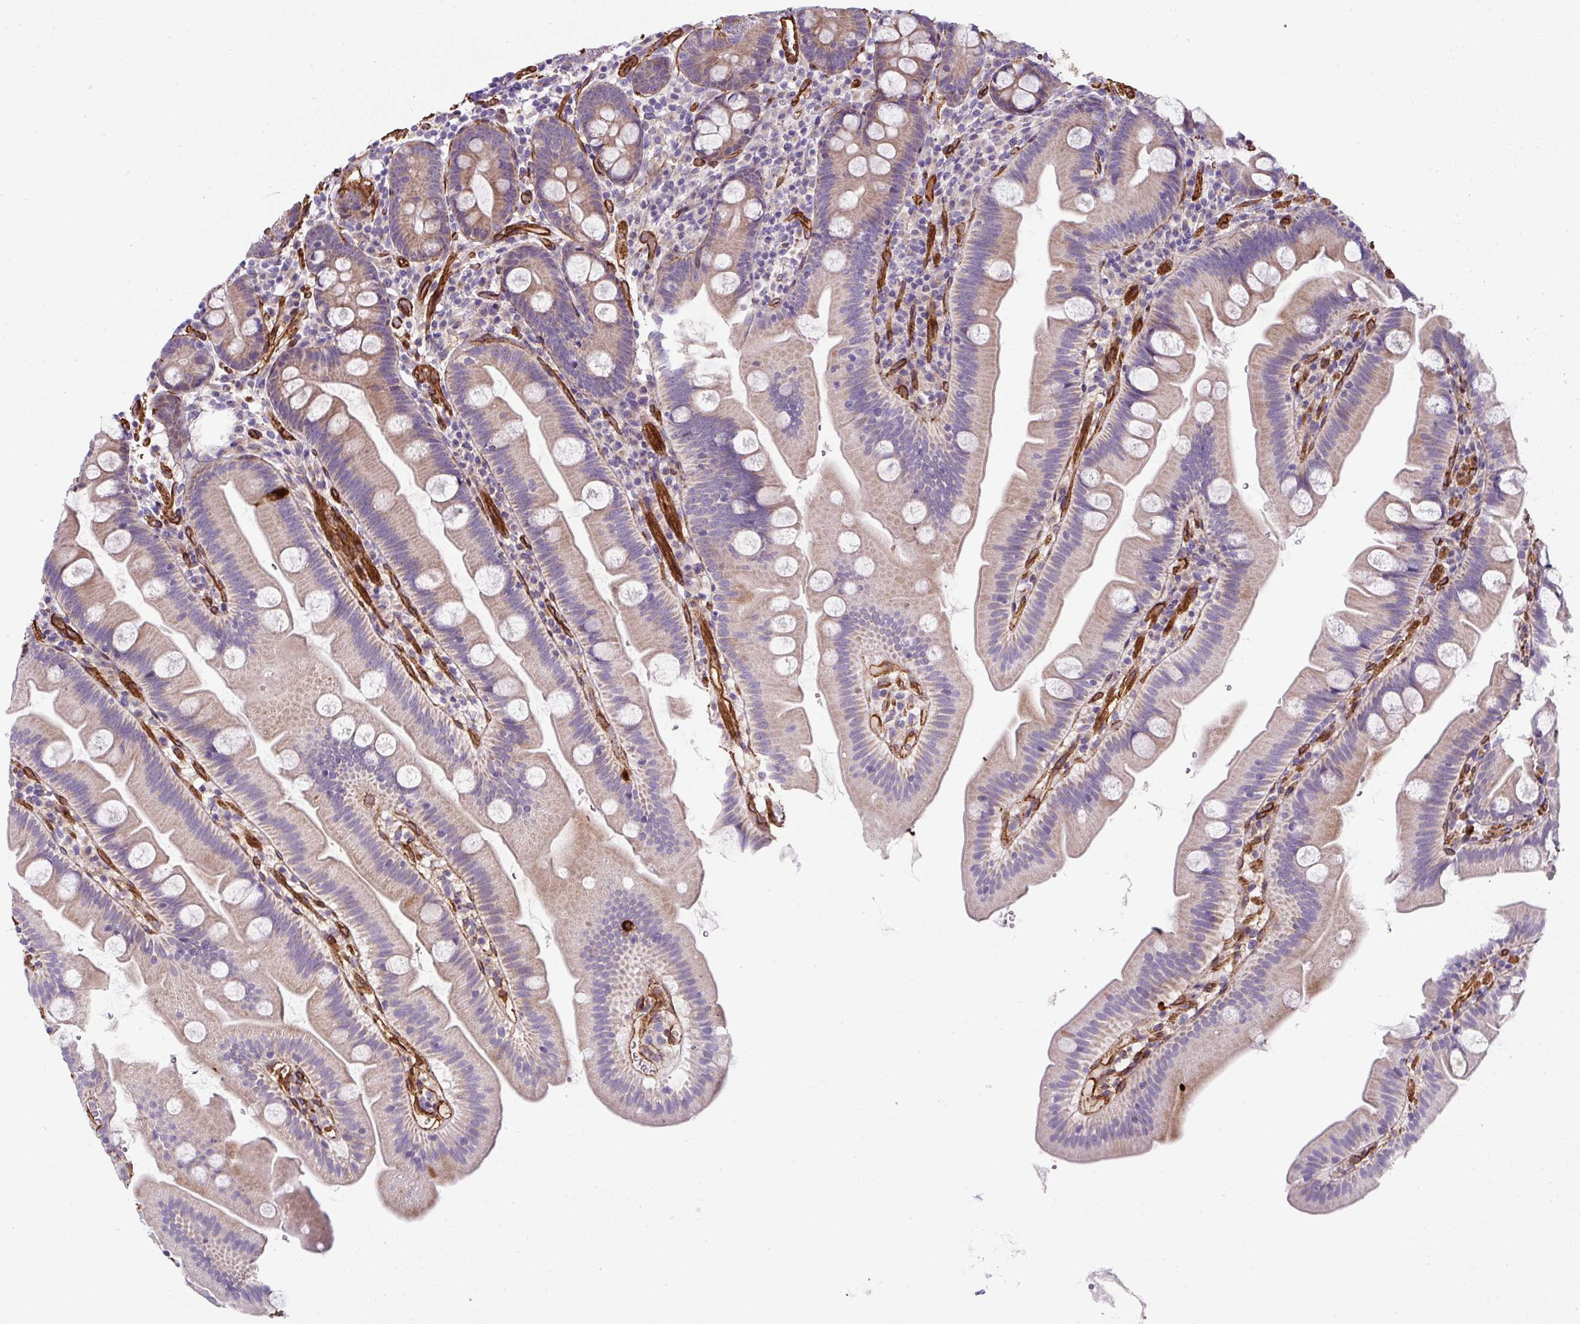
{"staining": {"intensity": "weak", "quantity": "25%-75%", "location": "cytoplasmic/membranous"}, "tissue": "small intestine", "cell_type": "Glandular cells", "image_type": "normal", "snomed": [{"axis": "morphology", "description": "Normal tissue, NOS"}, {"axis": "topography", "description": "Small intestine"}], "caption": "The micrograph demonstrates immunohistochemical staining of benign small intestine. There is weak cytoplasmic/membranous positivity is identified in approximately 25%-75% of glandular cells. The staining is performed using DAB (3,3'-diaminobenzidine) brown chromogen to label protein expression. The nuclei are counter-stained blue using hematoxylin.", "gene": "ANKUB1", "patient": {"sex": "female", "age": 68}}